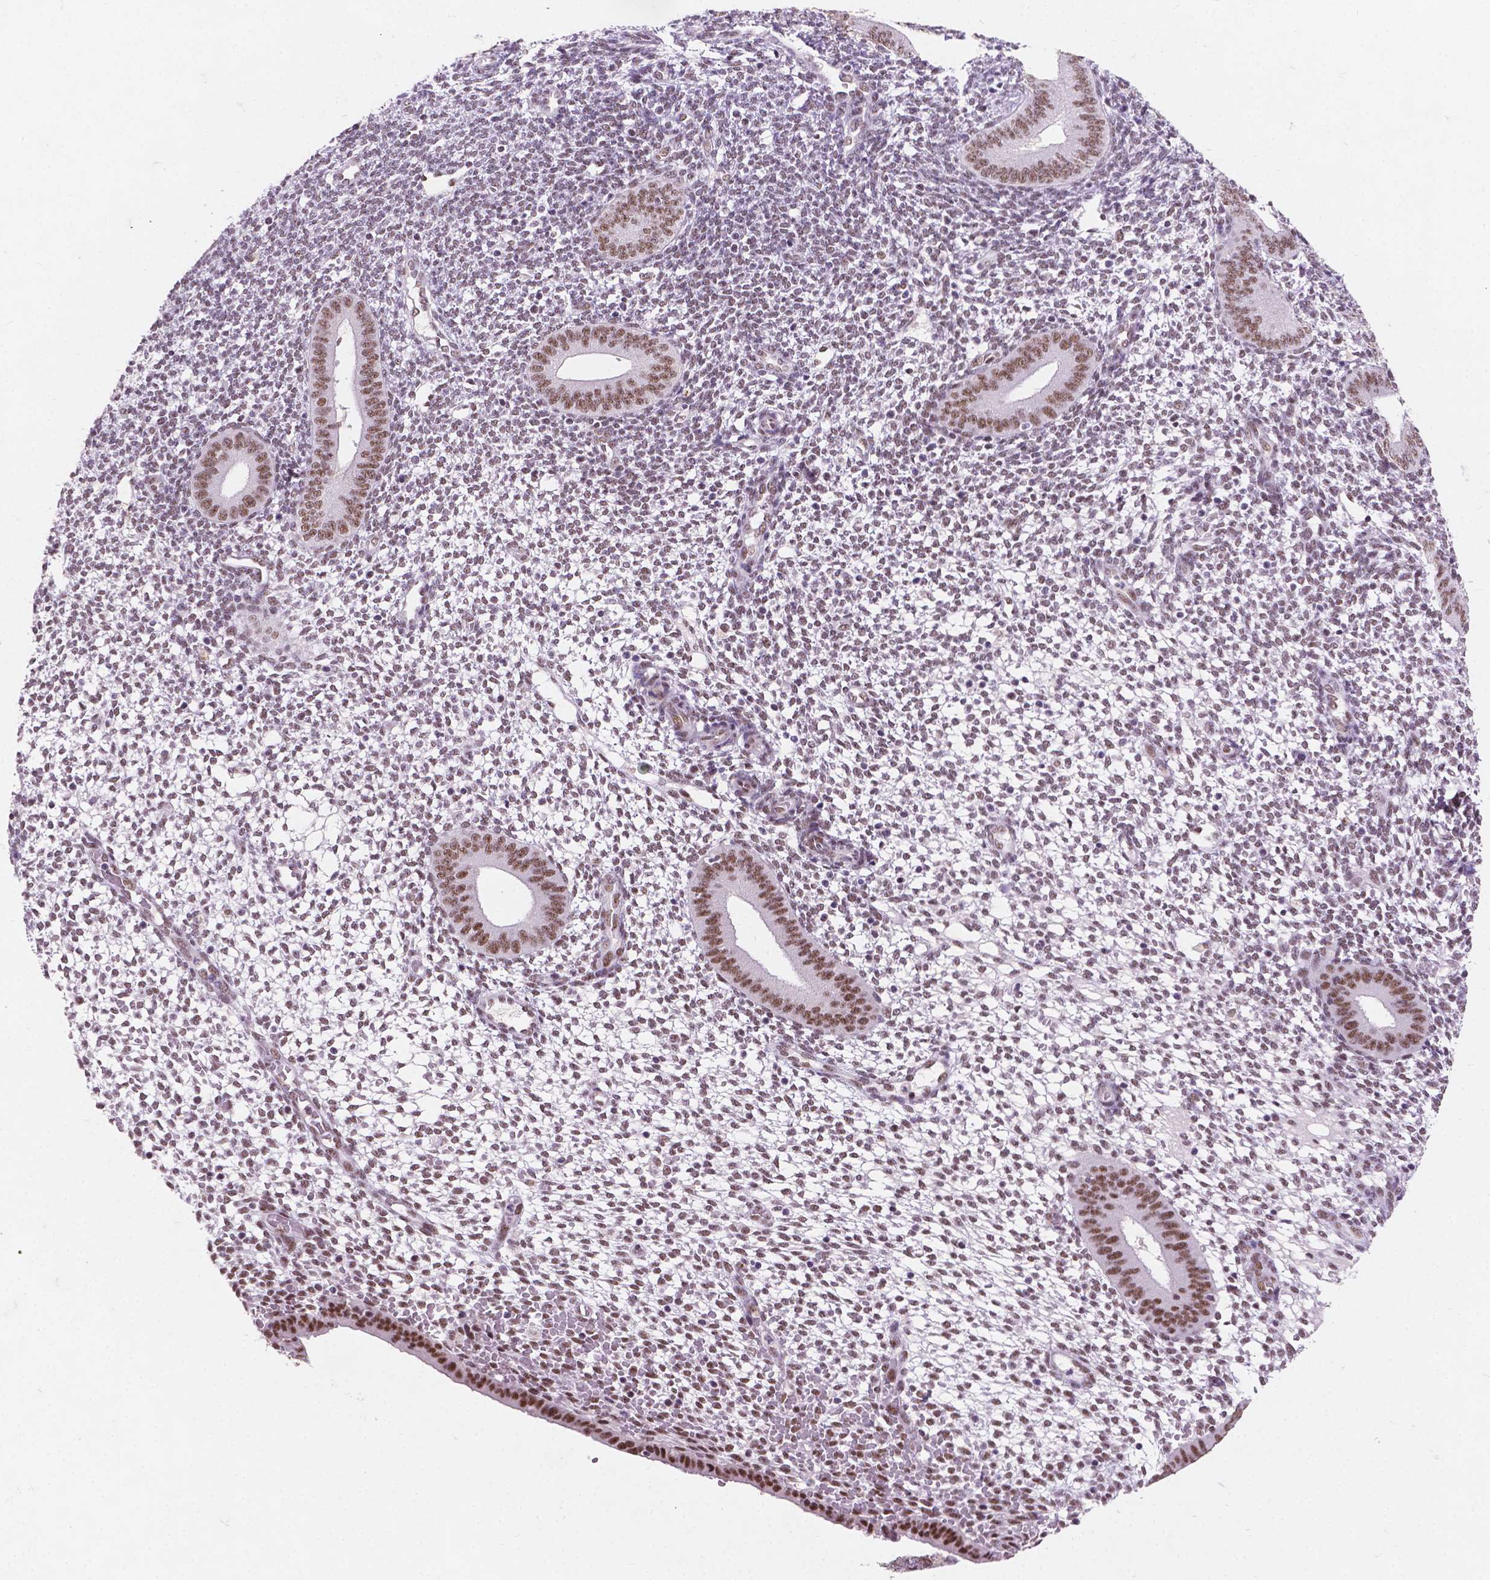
{"staining": {"intensity": "weak", "quantity": "25%-75%", "location": "cytoplasmic/membranous"}, "tissue": "endometrium", "cell_type": "Cells in endometrial stroma", "image_type": "normal", "snomed": [{"axis": "morphology", "description": "Normal tissue, NOS"}, {"axis": "topography", "description": "Endometrium"}], "caption": "This micrograph reveals immunohistochemistry (IHC) staining of benign human endometrium, with low weak cytoplasmic/membranous positivity in approximately 25%-75% of cells in endometrial stroma.", "gene": "COIL", "patient": {"sex": "female", "age": 40}}